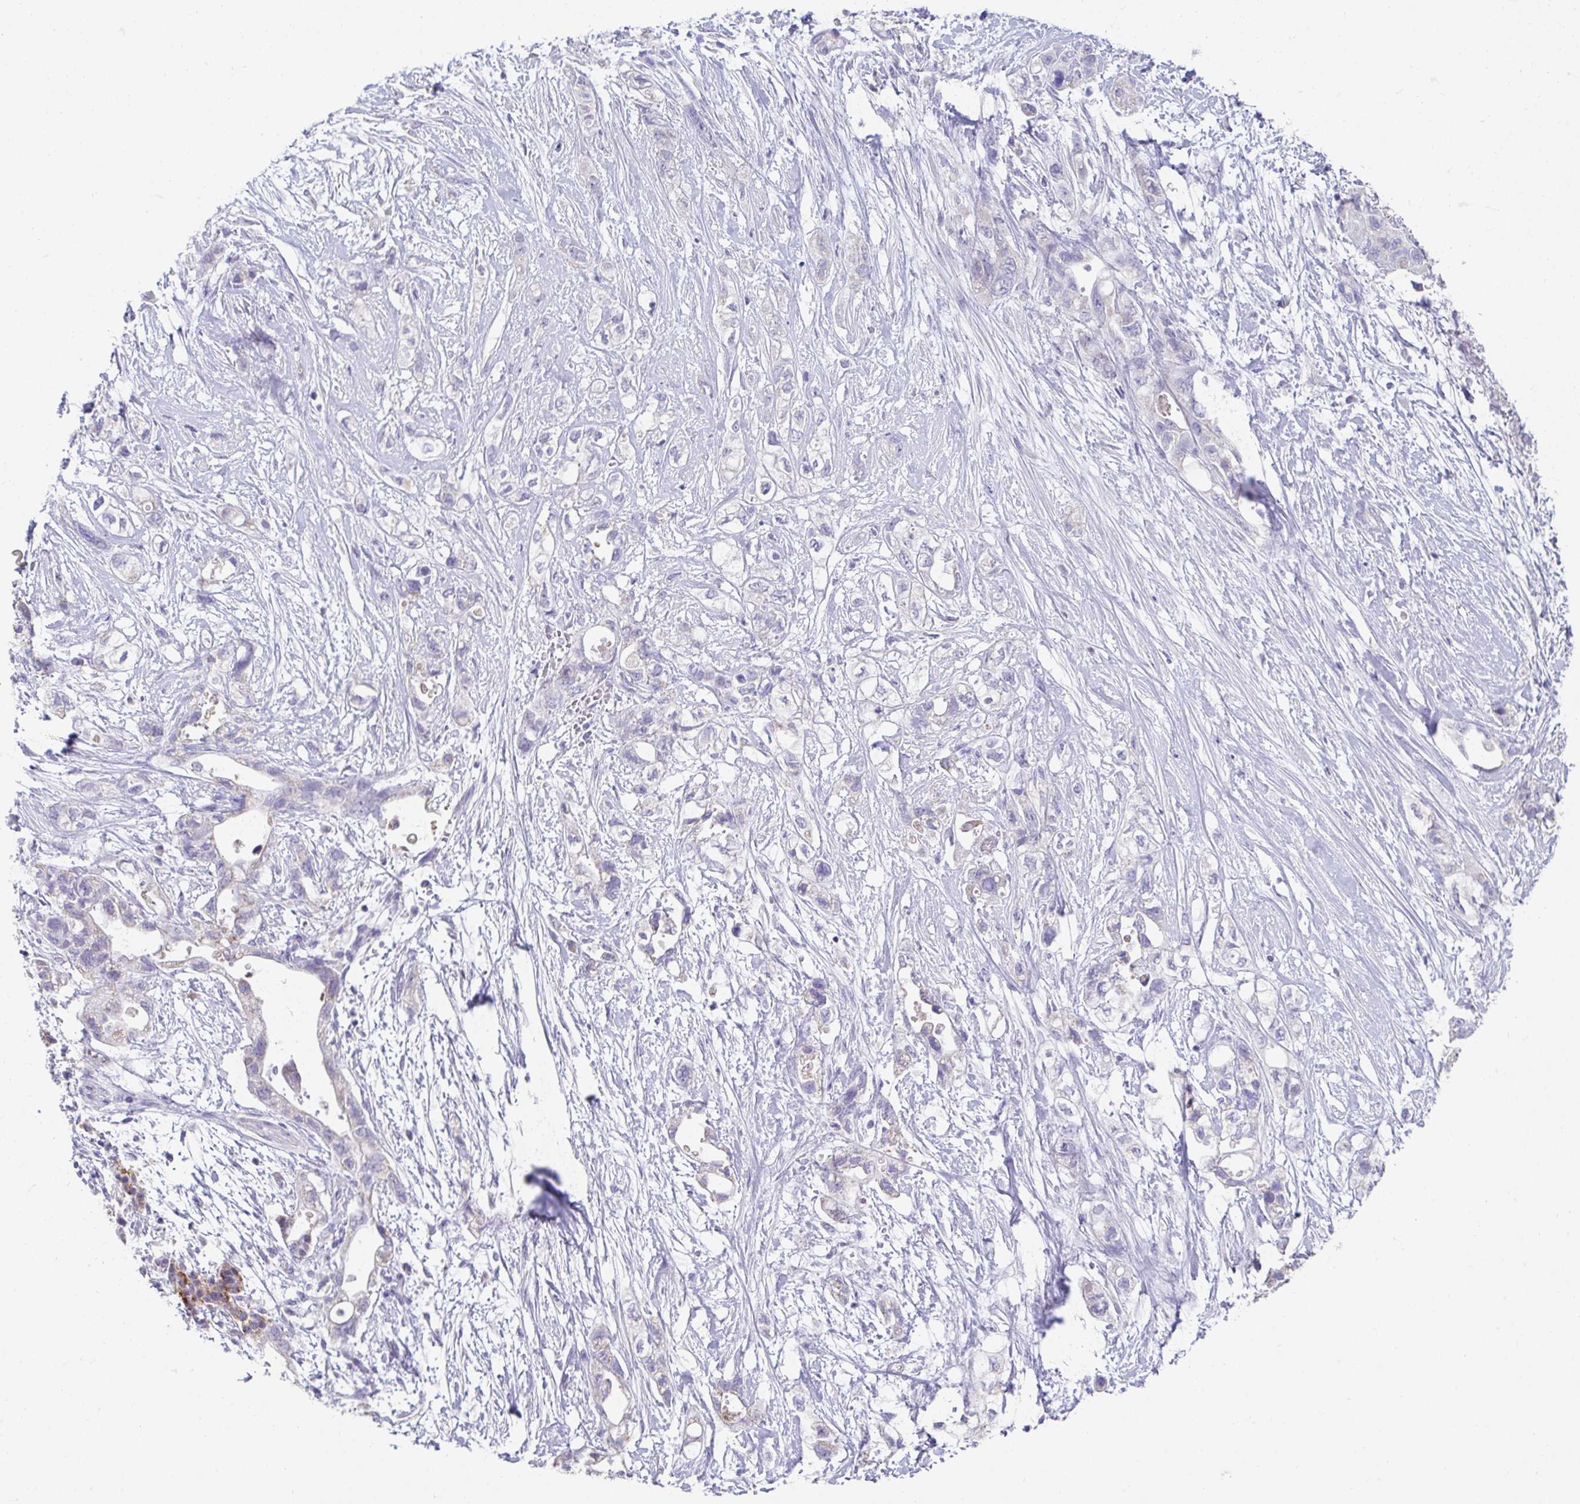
{"staining": {"intensity": "negative", "quantity": "none", "location": "none"}, "tissue": "pancreatic cancer", "cell_type": "Tumor cells", "image_type": "cancer", "snomed": [{"axis": "morphology", "description": "Adenocarcinoma, NOS"}, {"axis": "topography", "description": "Pancreas"}], "caption": "IHC photomicrograph of neoplastic tissue: human pancreatic cancer (adenocarcinoma) stained with DAB (3,3'-diaminobenzidine) reveals no significant protein staining in tumor cells.", "gene": "CXCR1", "patient": {"sex": "female", "age": 72}}